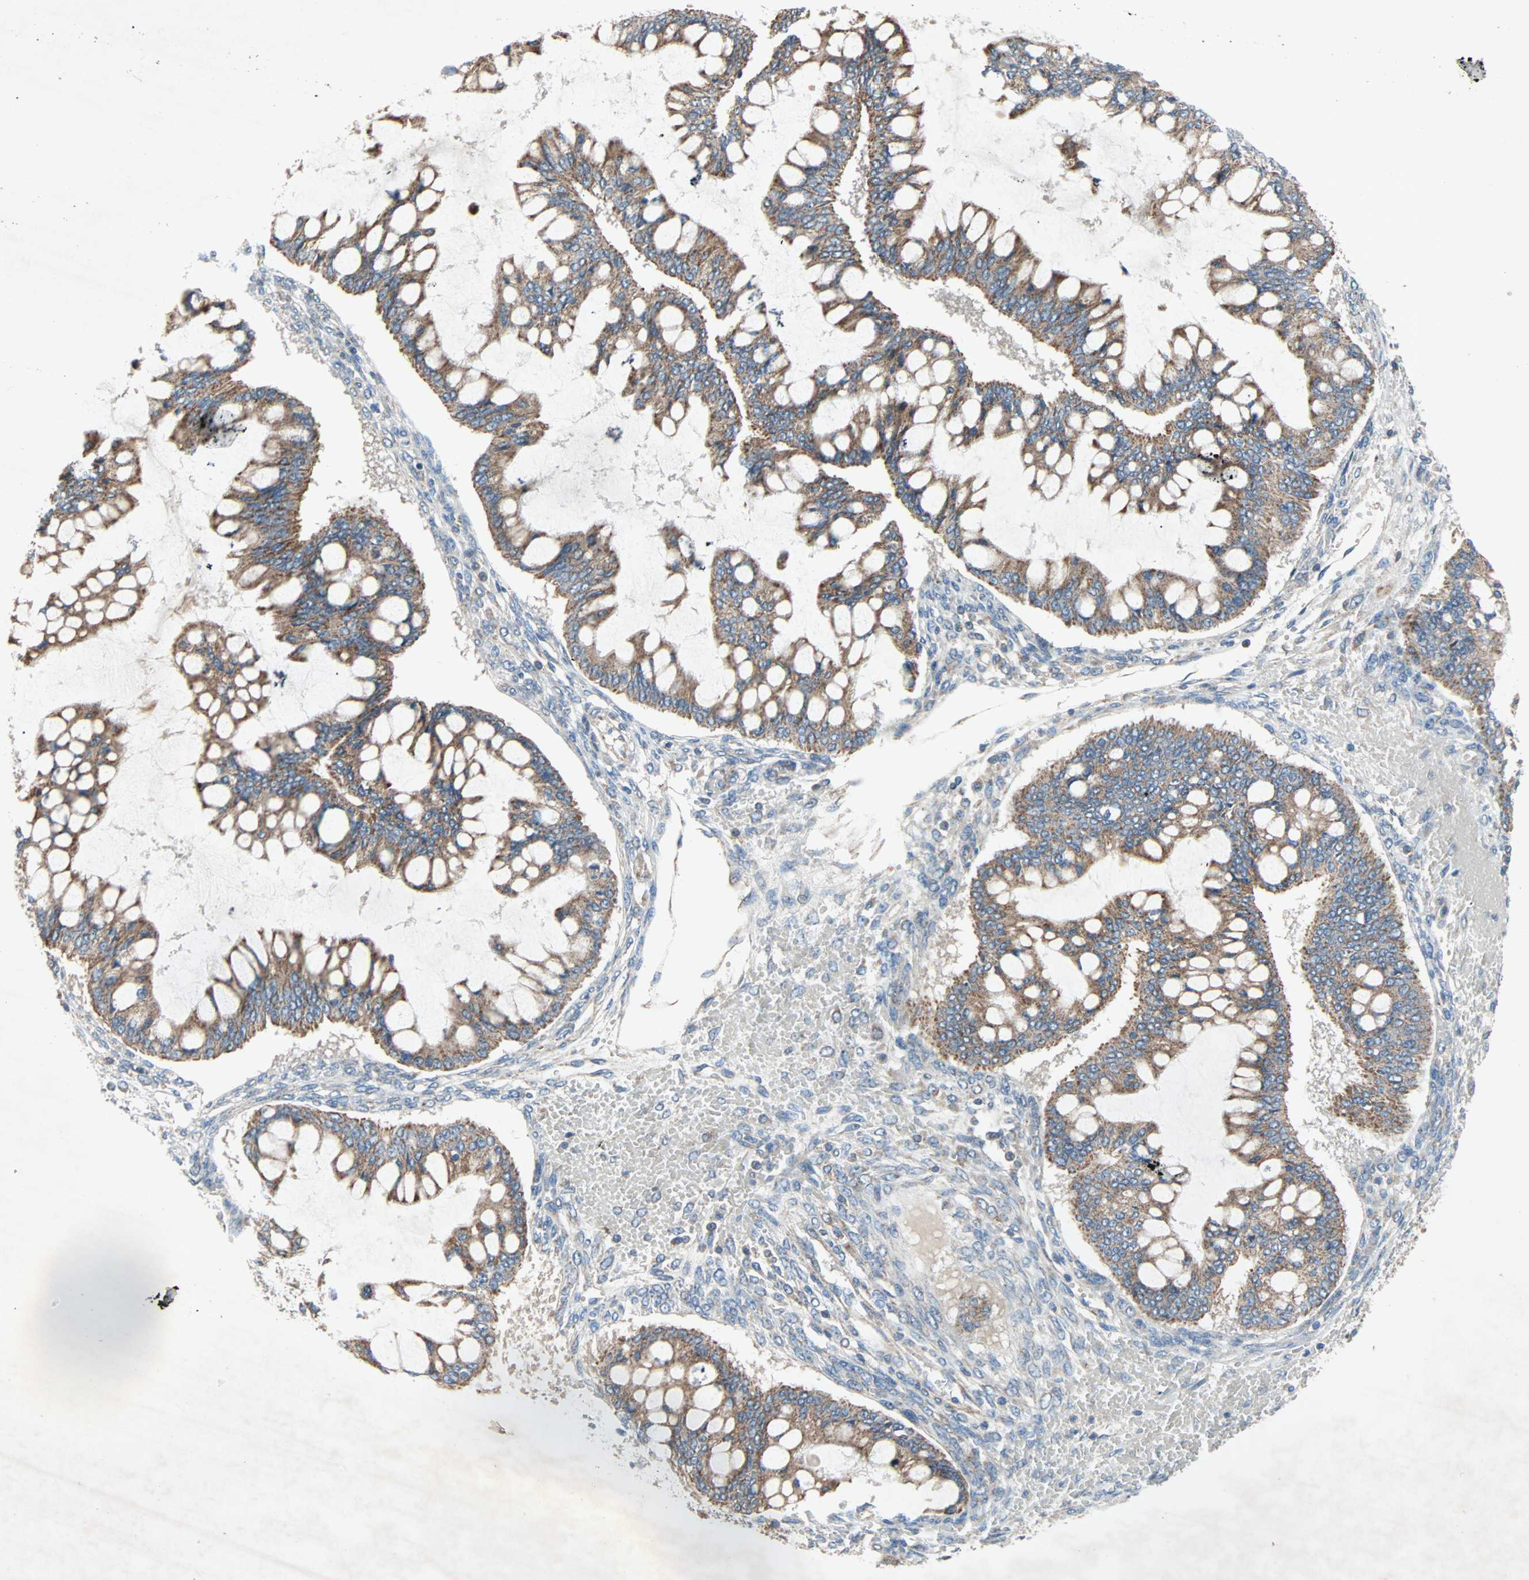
{"staining": {"intensity": "moderate", "quantity": ">75%", "location": "cytoplasmic/membranous"}, "tissue": "ovarian cancer", "cell_type": "Tumor cells", "image_type": "cancer", "snomed": [{"axis": "morphology", "description": "Cystadenocarcinoma, mucinous, NOS"}, {"axis": "topography", "description": "Ovary"}], "caption": "Protein staining reveals moderate cytoplasmic/membranous positivity in about >75% of tumor cells in ovarian cancer.", "gene": "XYLT1", "patient": {"sex": "female", "age": 73}}